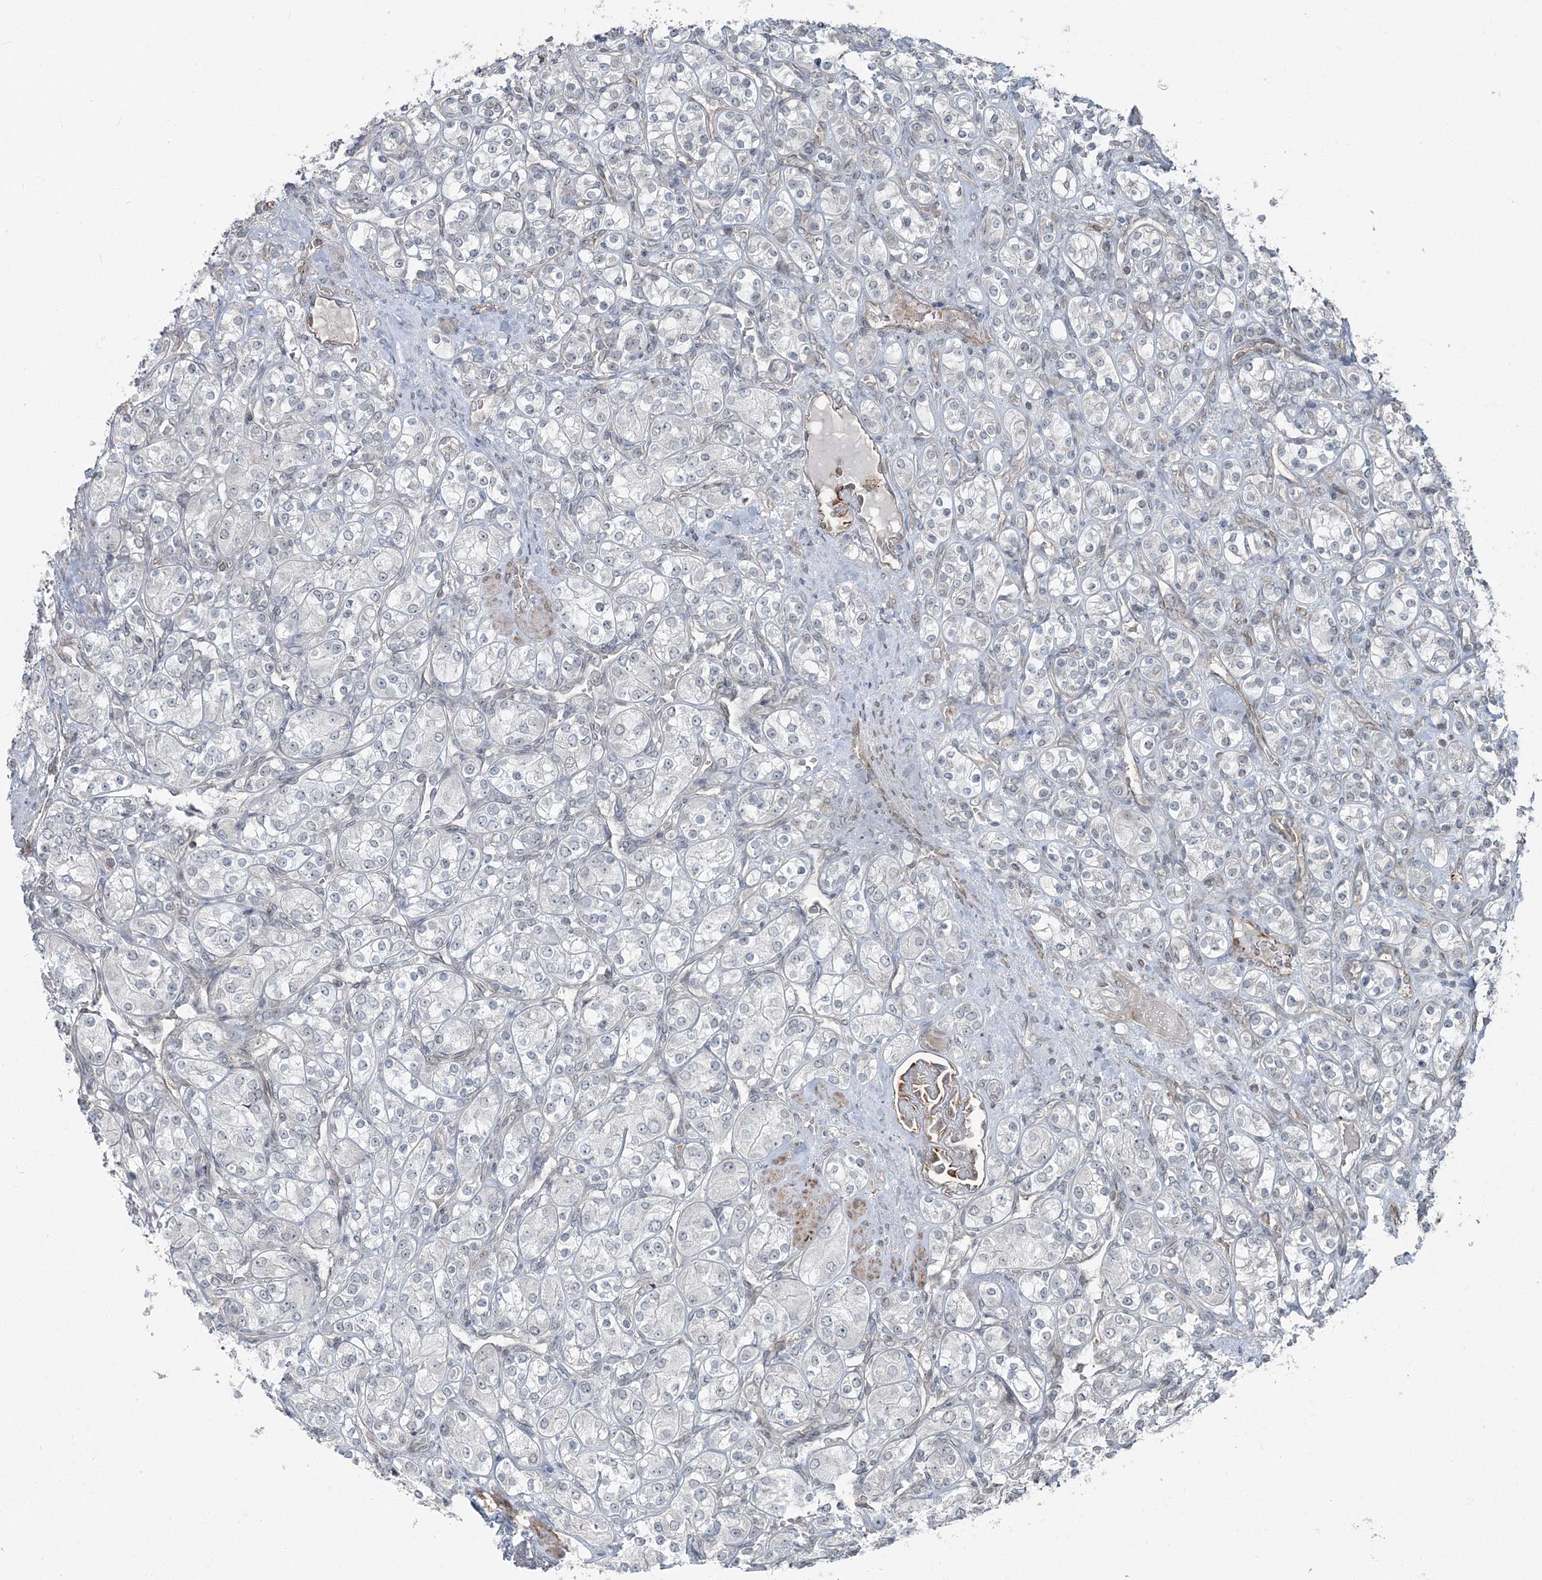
{"staining": {"intensity": "negative", "quantity": "none", "location": "none"}, "tissue": "renal cancer", "cell_type": "Tumor cells", "image_type": "cancer", "snomed": [{"axis": "morphology", "description": "Adenocarcinoma, NOS"}, {"axis": "topography", "description": "Kidney"}], "caption": "The micrograph exhibits no significant staining in tumor cells of renal cancer (adenocarcinoma).", "gene": "FBXL17", "patient": {"sex": "male", "age": 77}}